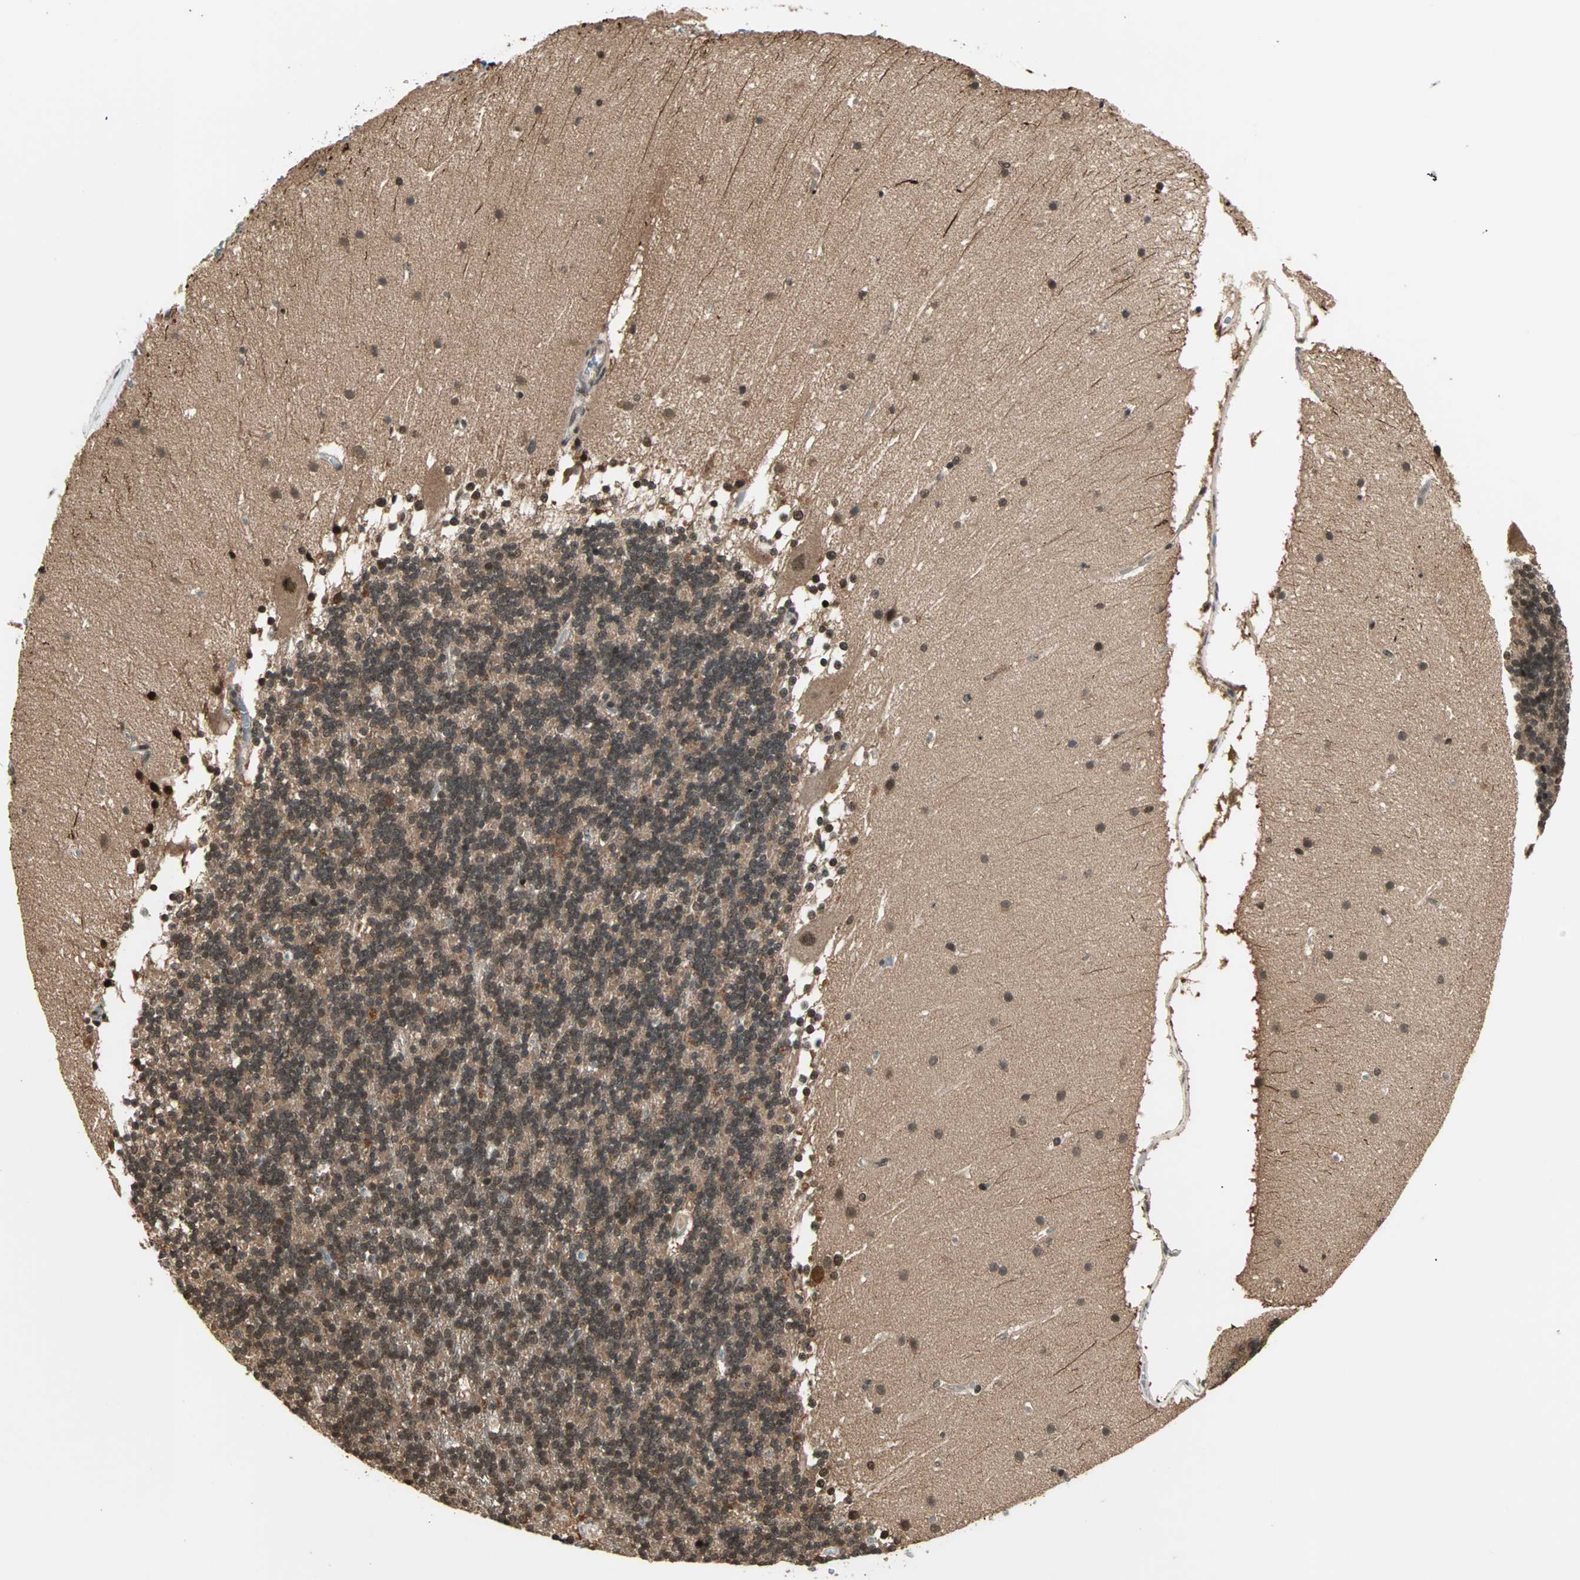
{"staining": {"intensity": "moderate", "quantity": ">75%", "location": "cytoplasmic/membranous,nuclear"}, "tissue": "cerebellum", "cell_type": "Cells in granular layer", "image_type": "normal", "snomed": [{"axis": "morphology", "description": "Normal tissue, NOS"}, {"axis": "topography", "description": "Cerebellum"}], "caption": "Cells in granular layer show medium levels of moderate cytoplasmic/membranous,nuclear staining in about >75% of cells in normal human cerebellum.", "gene": "ZNF44", "patient": {"sex": "female", "age": 19}}